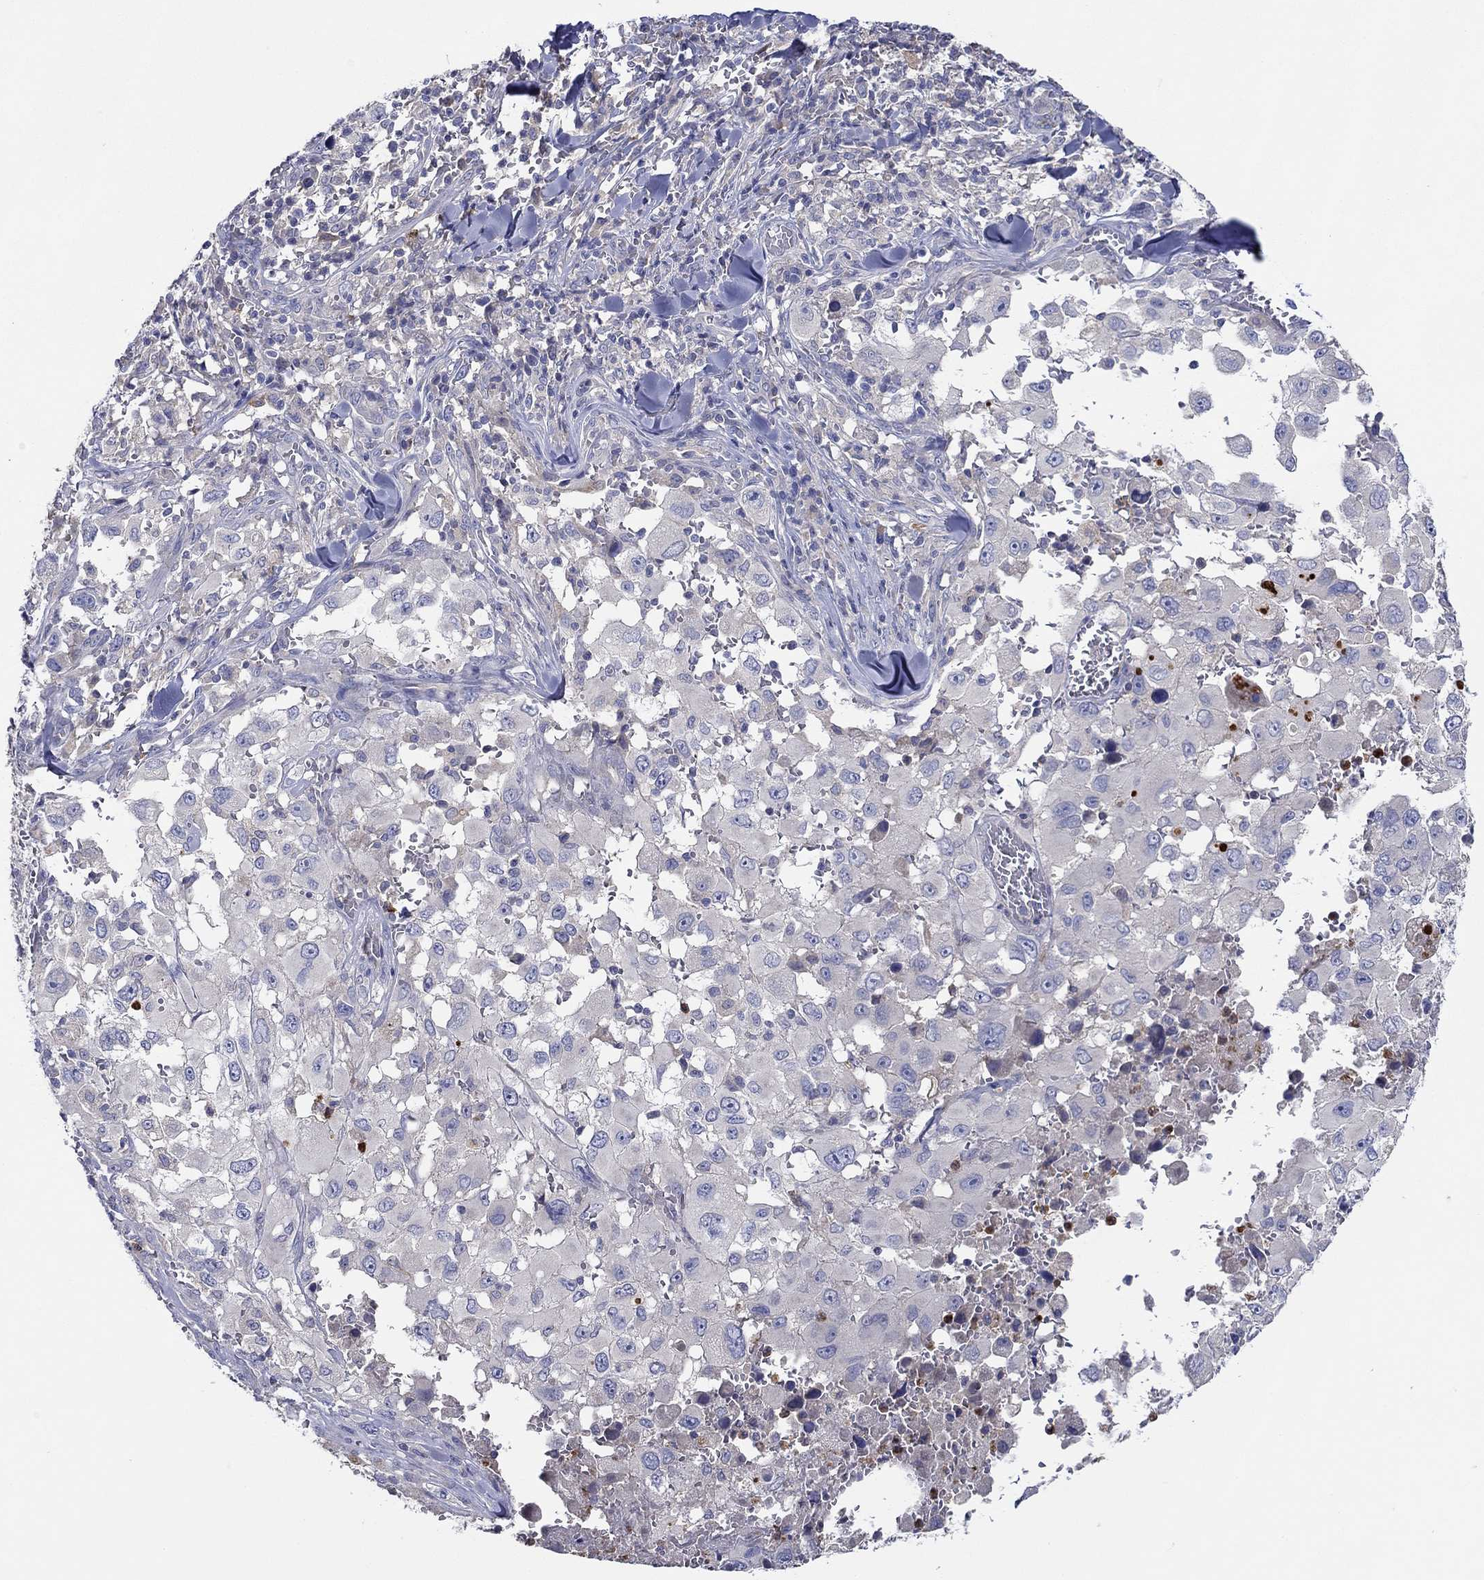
{"staining": {"intensity": "negative", "quantity": "none", "location": "none"}, "tissue": "melanoma", "cell_type": "Tumor cells", "image_type": "cancer", "snomed": [{"axis": "morphology", "description": "Malignant melanoma, Metastatic site"}, {"axis": "topography", "description": "Lymph node"}], "caption": "IHC histopathology image of neoplastic tissue: melanoma stained with DAB reveals no significant protein expression in tumor cells.", "gene": "CHIT1", "patient": {"sex": "male", "age": 50}}